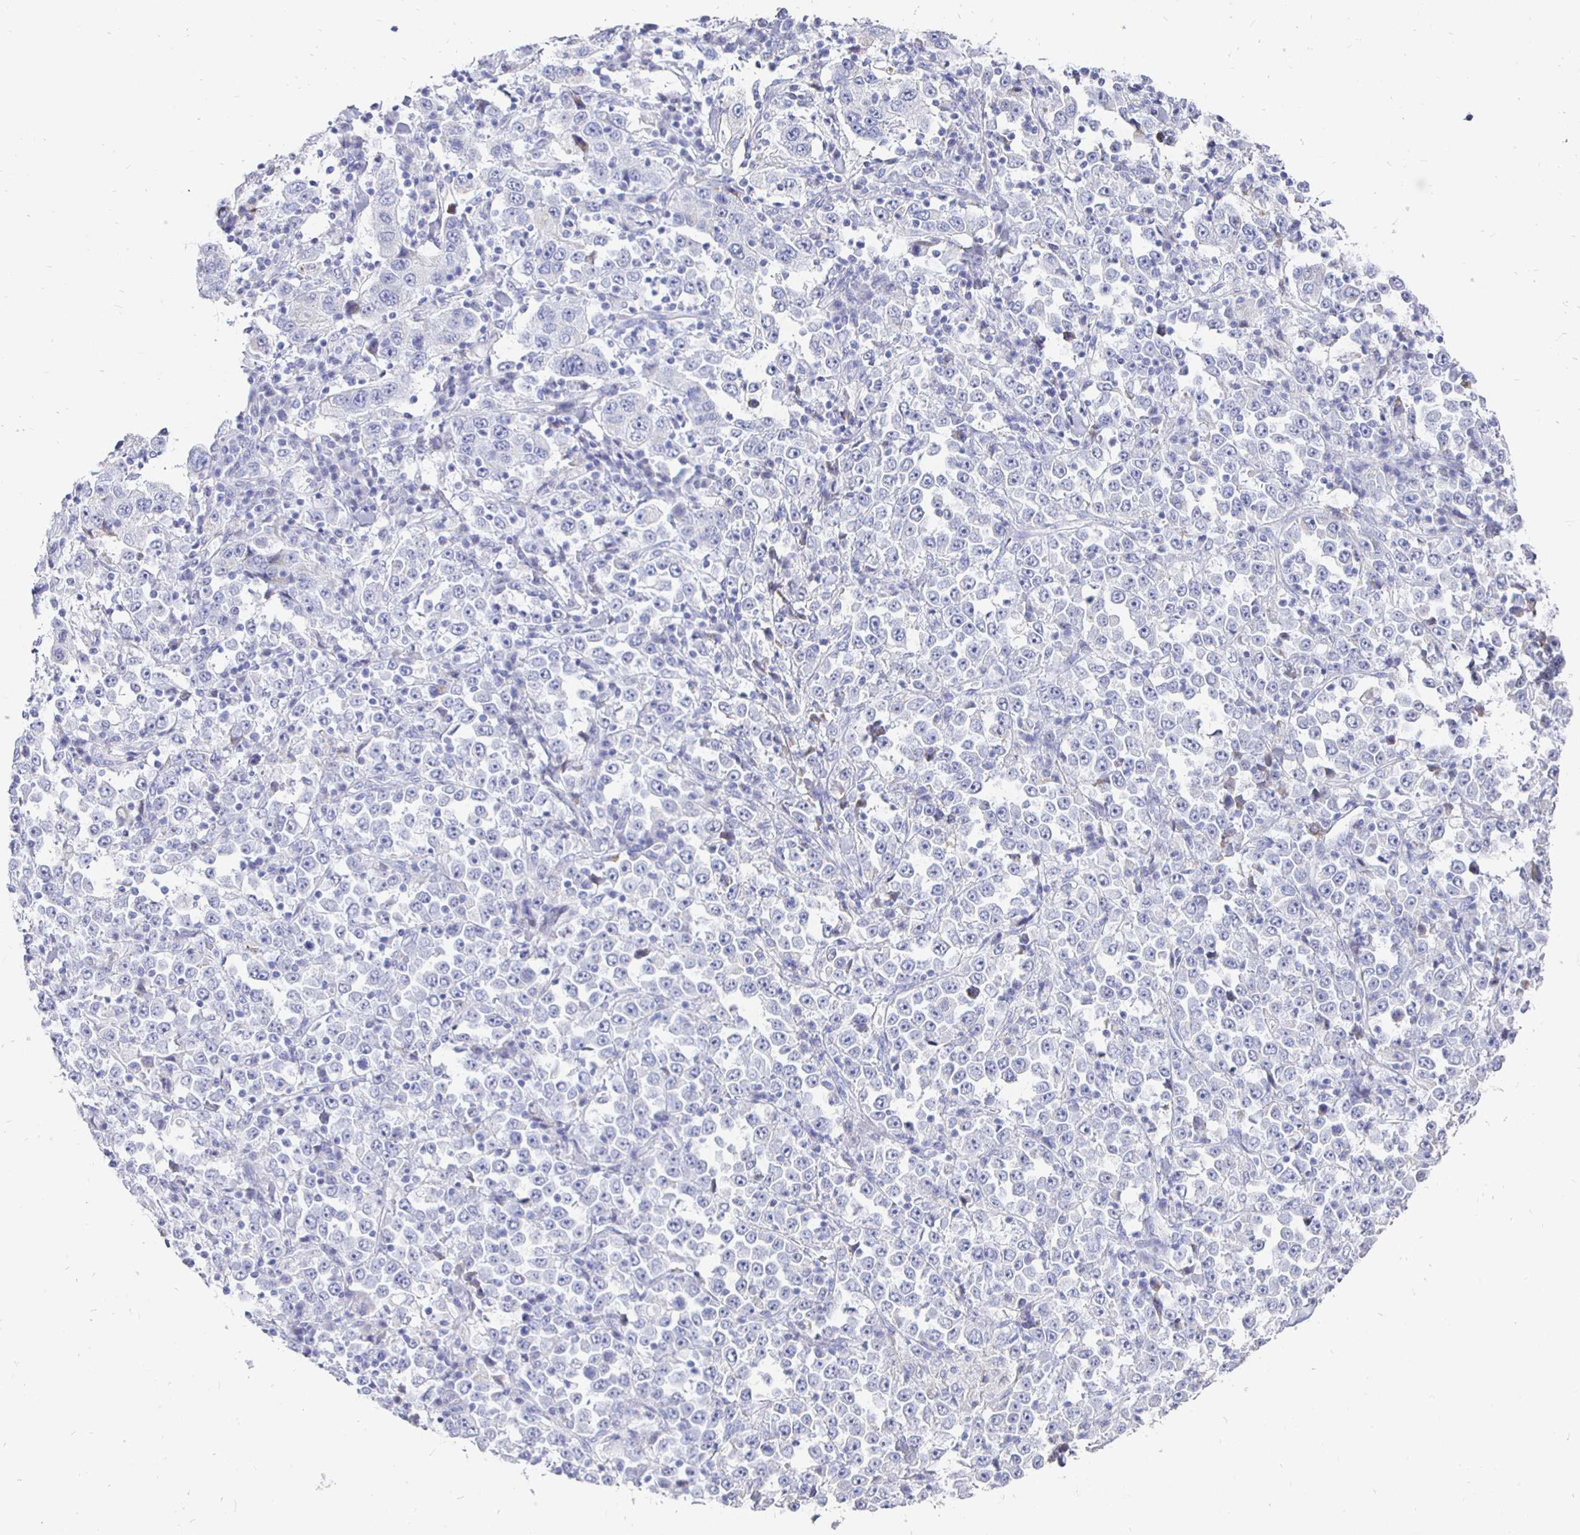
{"staining": {"intensity": "negative", "quantity": "none", "location": "none"}, "tissue": "stomach cancer", "cell_type": "Tumor cells", "image_type": "cancer", "snomed": [{"axis": "morphology", "description": "Normal tissue, NOS"}, {"axis": "morphology", "description": "Adenocarcinoma, NOS"}, {"axis": "topography", "description": "Stomach, upper"}, {"axis": "topography", "description": "Stomach"}], "caption": "An image of stomach cancer stained for a protein exhibits no brown staining in tumor cells.", "gene": "CR2", "patient": {"sex": "male", "age": 59}}